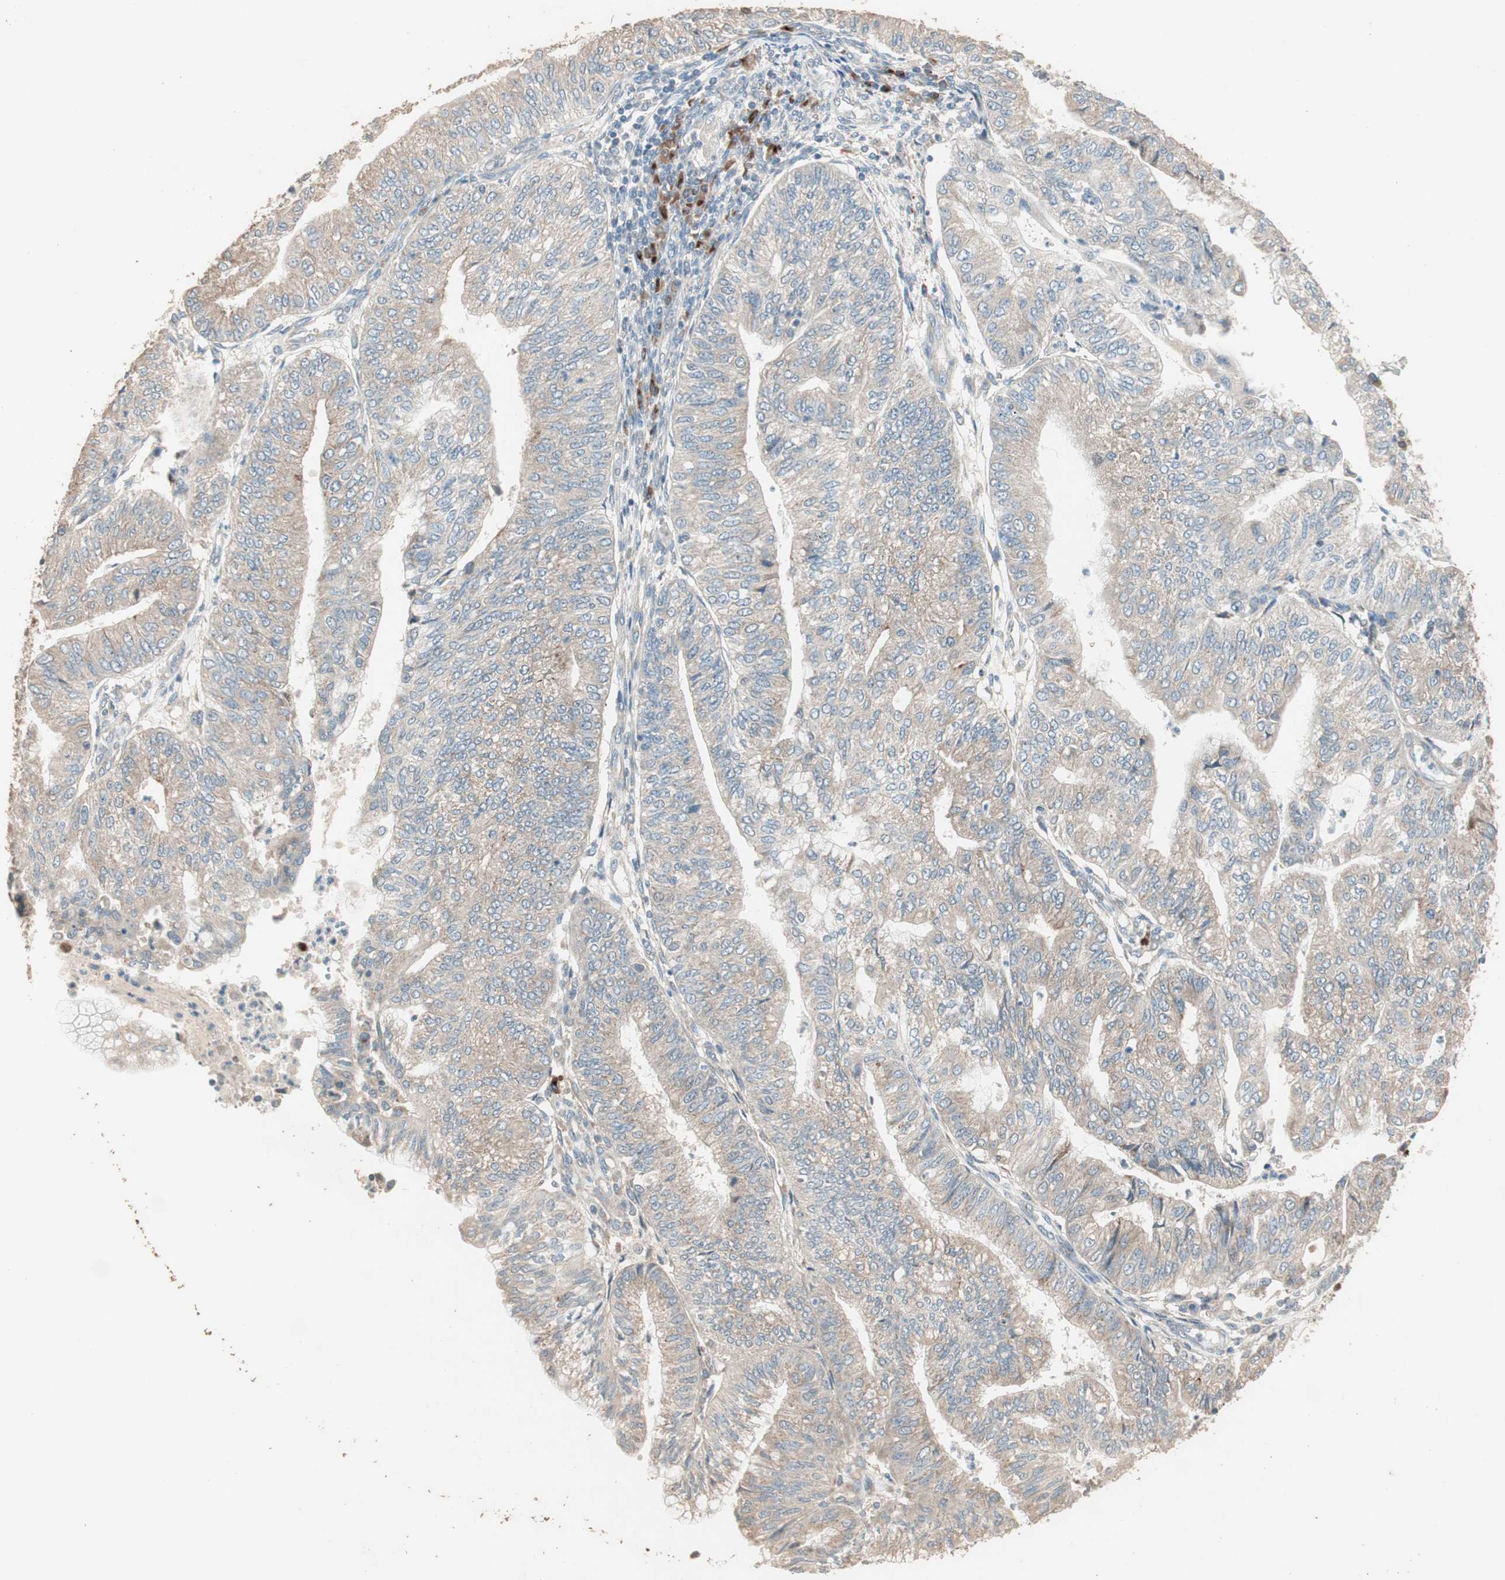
{"staining": {"intensity": "weak", "quantity": ">75%", "location": "cytoplasmic/membranous"}, "tissue": "endometrial cancer", "cell_type": "Tumor cells", "image_type": "cancer", "snomed": [{"axis": "morphology", "description": "Adenocarcinoma, NOS"}, {"axis": "topography", "description": "Endometrium"}], "caption": "This histopathology image reveals IHC staining of human endometrial adenocarcinoma, with low weak cytoplasmic/membranous staining in about >75% of tumor cells.", "gene": "RARRES1", "patient": {"sex": "female", "age": 59}}